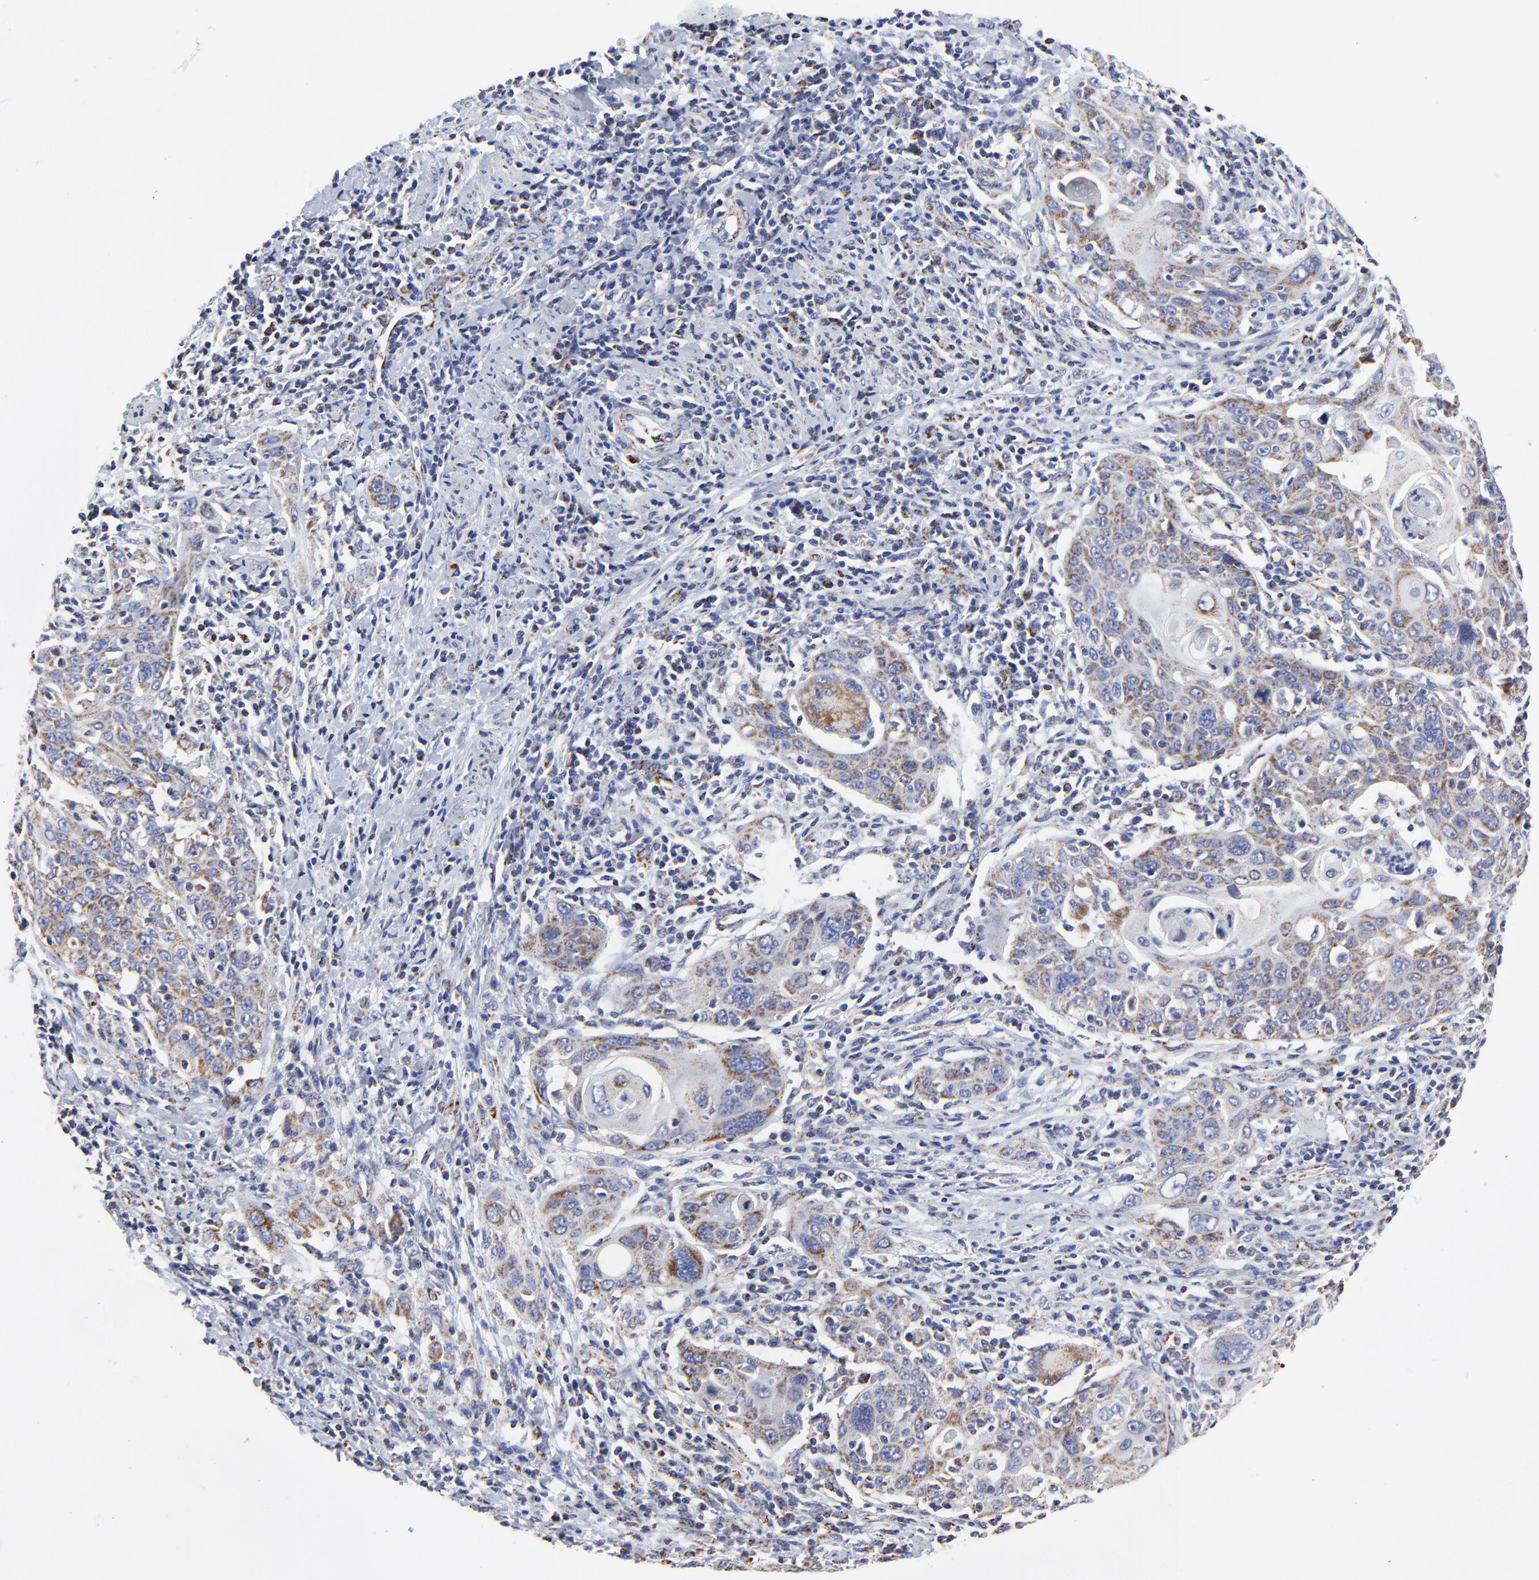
{"staining": {"intensity": "moderate", "quantity": ">75%", "location": "cytoplasmic/membranous"}, "tissue": "cervical cancer", "cell_type": "Tumor cells", "image_type": "cancer", "snomed": [{"axis": "morphology", "description": "Squamous cell carcinoma, NOS"}, {"axis": "topography", "description": "Cervix"}], "caption": "Immunohistochemical staining of squamous cell carcinoma (cervical) demonstrates moderate cytoplasmic/membranous protein staining in approximately >75% of tumor cells. The protein of interest is shown in brown color, while the nuclei are stained blue.", "gene": "PINK1", "patient": {"sex": "female", "age": 54}}